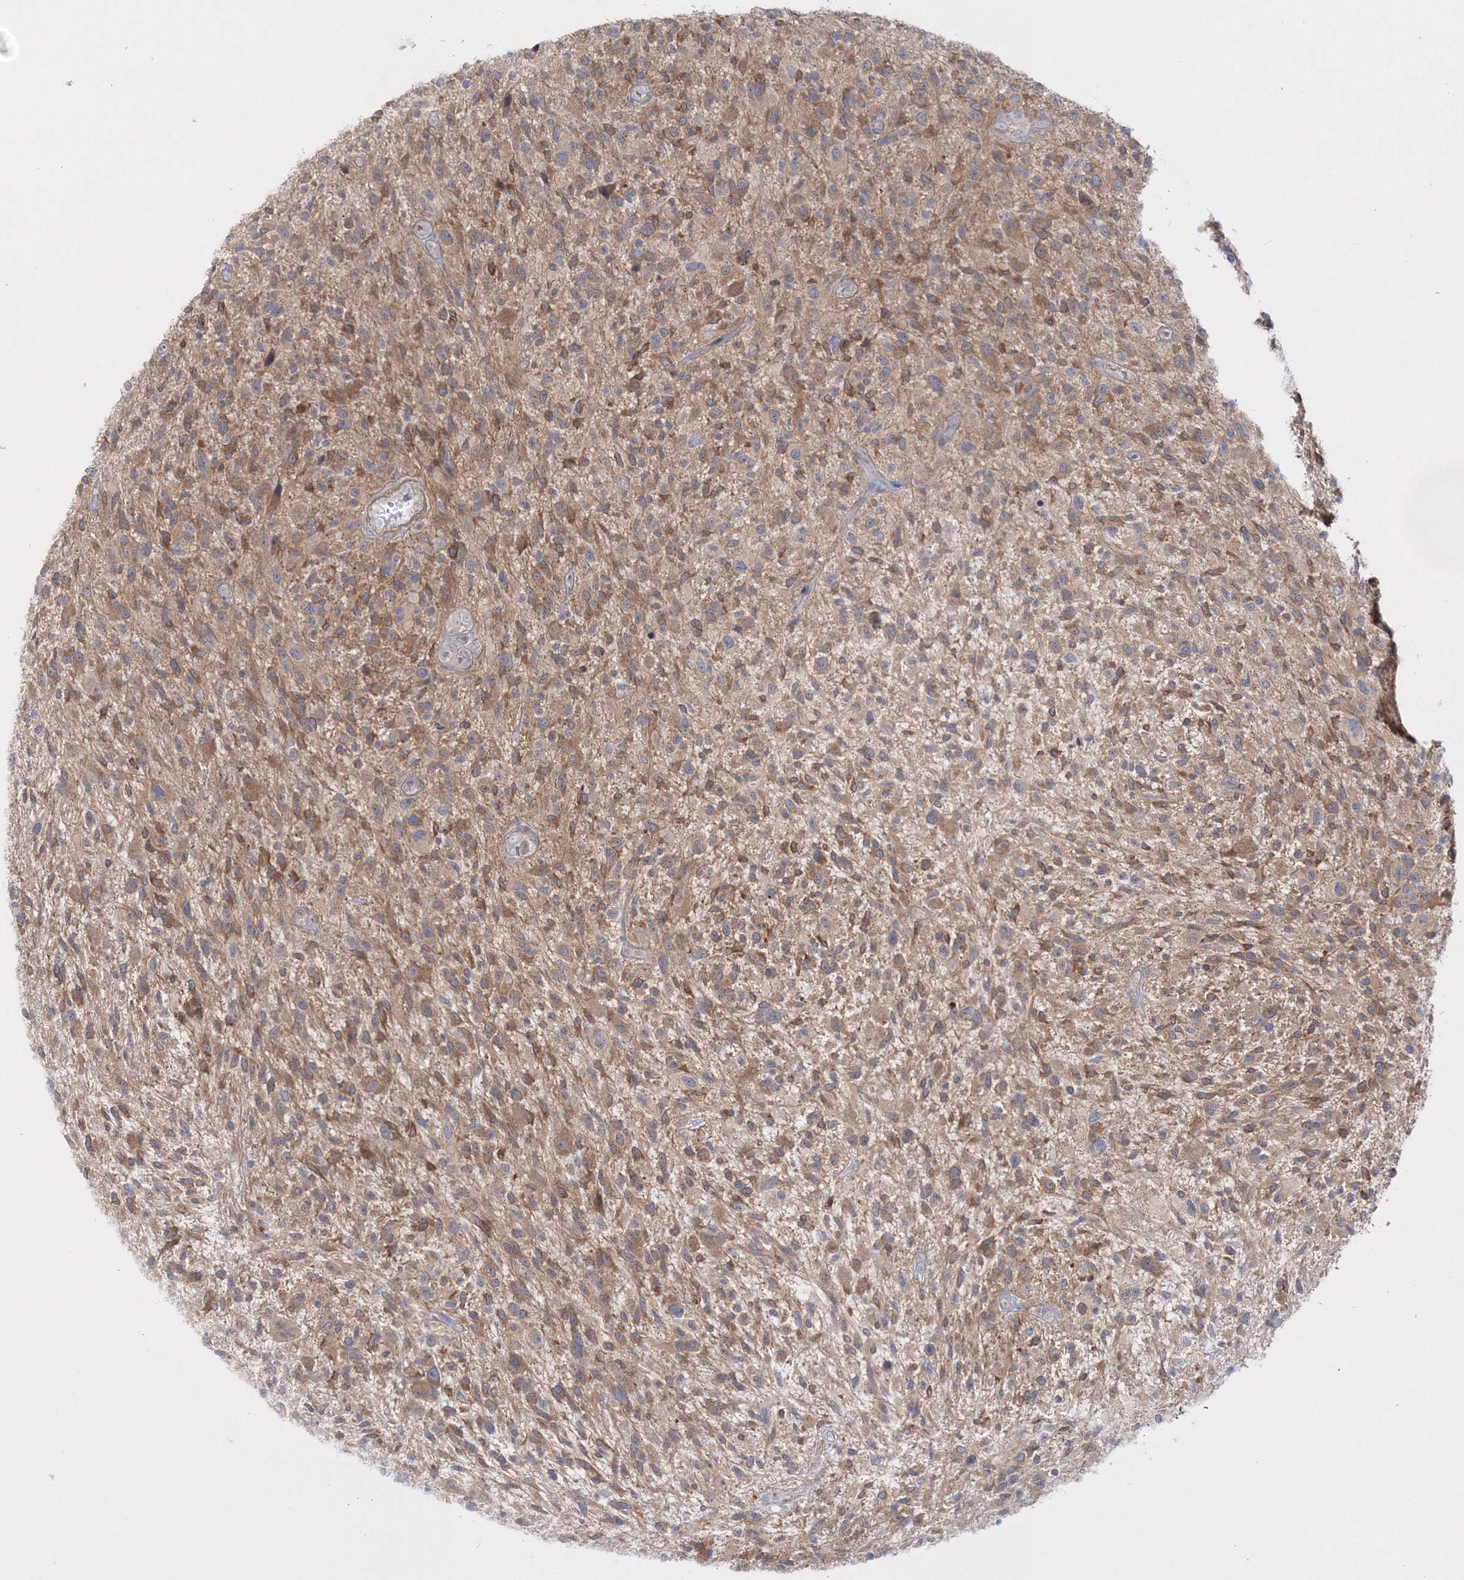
{"staining": {"intensity": "moderate", "quantity": "25%-75%", "location": "cytoplasmic/membranous"}, "tissue": "glioma", "cell_type": "Tumor cells", "image_type": "cancer", "snomed": [{"axis": "morphology", "description": "Glioma, malignant, High grade"}, {"axis": "topography", "description": "Brain"}], "caption": "DAB (3,3'-diaminobenzidine) immunohistochemical staining of human malignant glioma (high-grade) exhibits moderate cytoplasmic/membranous protein expression in approximately 25%-75% of tumor cells.", "gene": "IPMK", "patient": {"sex": "male", "age": 47}}